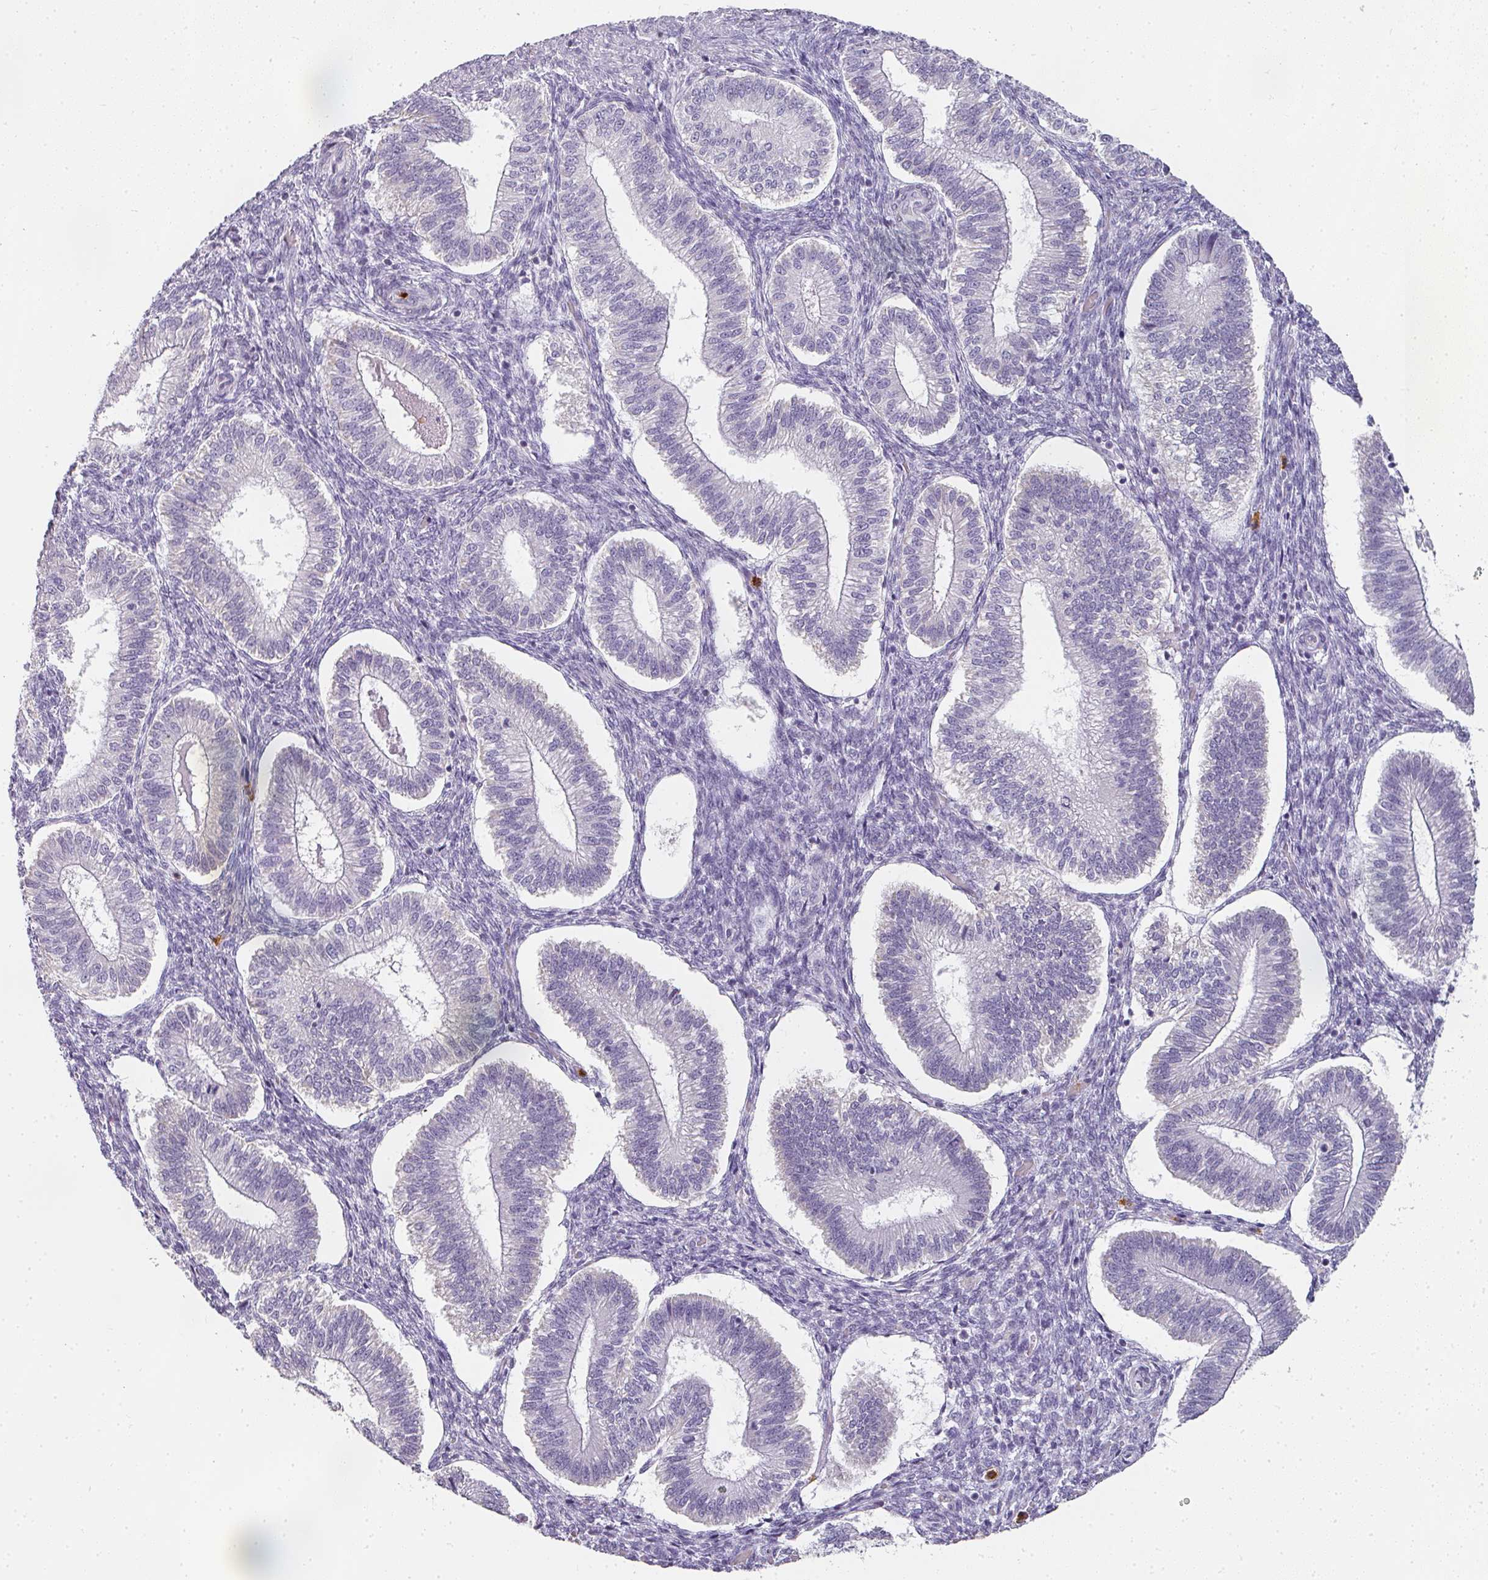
{"staining": {"intensity": "negative", "quantity": "none", "location": "none"}, "tissue": "endometrium", "cell_type": "Cells in endometrial stroma", "image_type": "normal", "snomed": [{"axis": "morphology", "description": "Normal tissue, NOS"}, {"axis": "topography", "description": "Endometrium"}], "caption": "Cells in endometrial stroma show no significant protein positivity in benign endometrium. Nuclei are stained in blue.", "gene": "CAMP", "patient": {"sex": "female", "age": 25}}